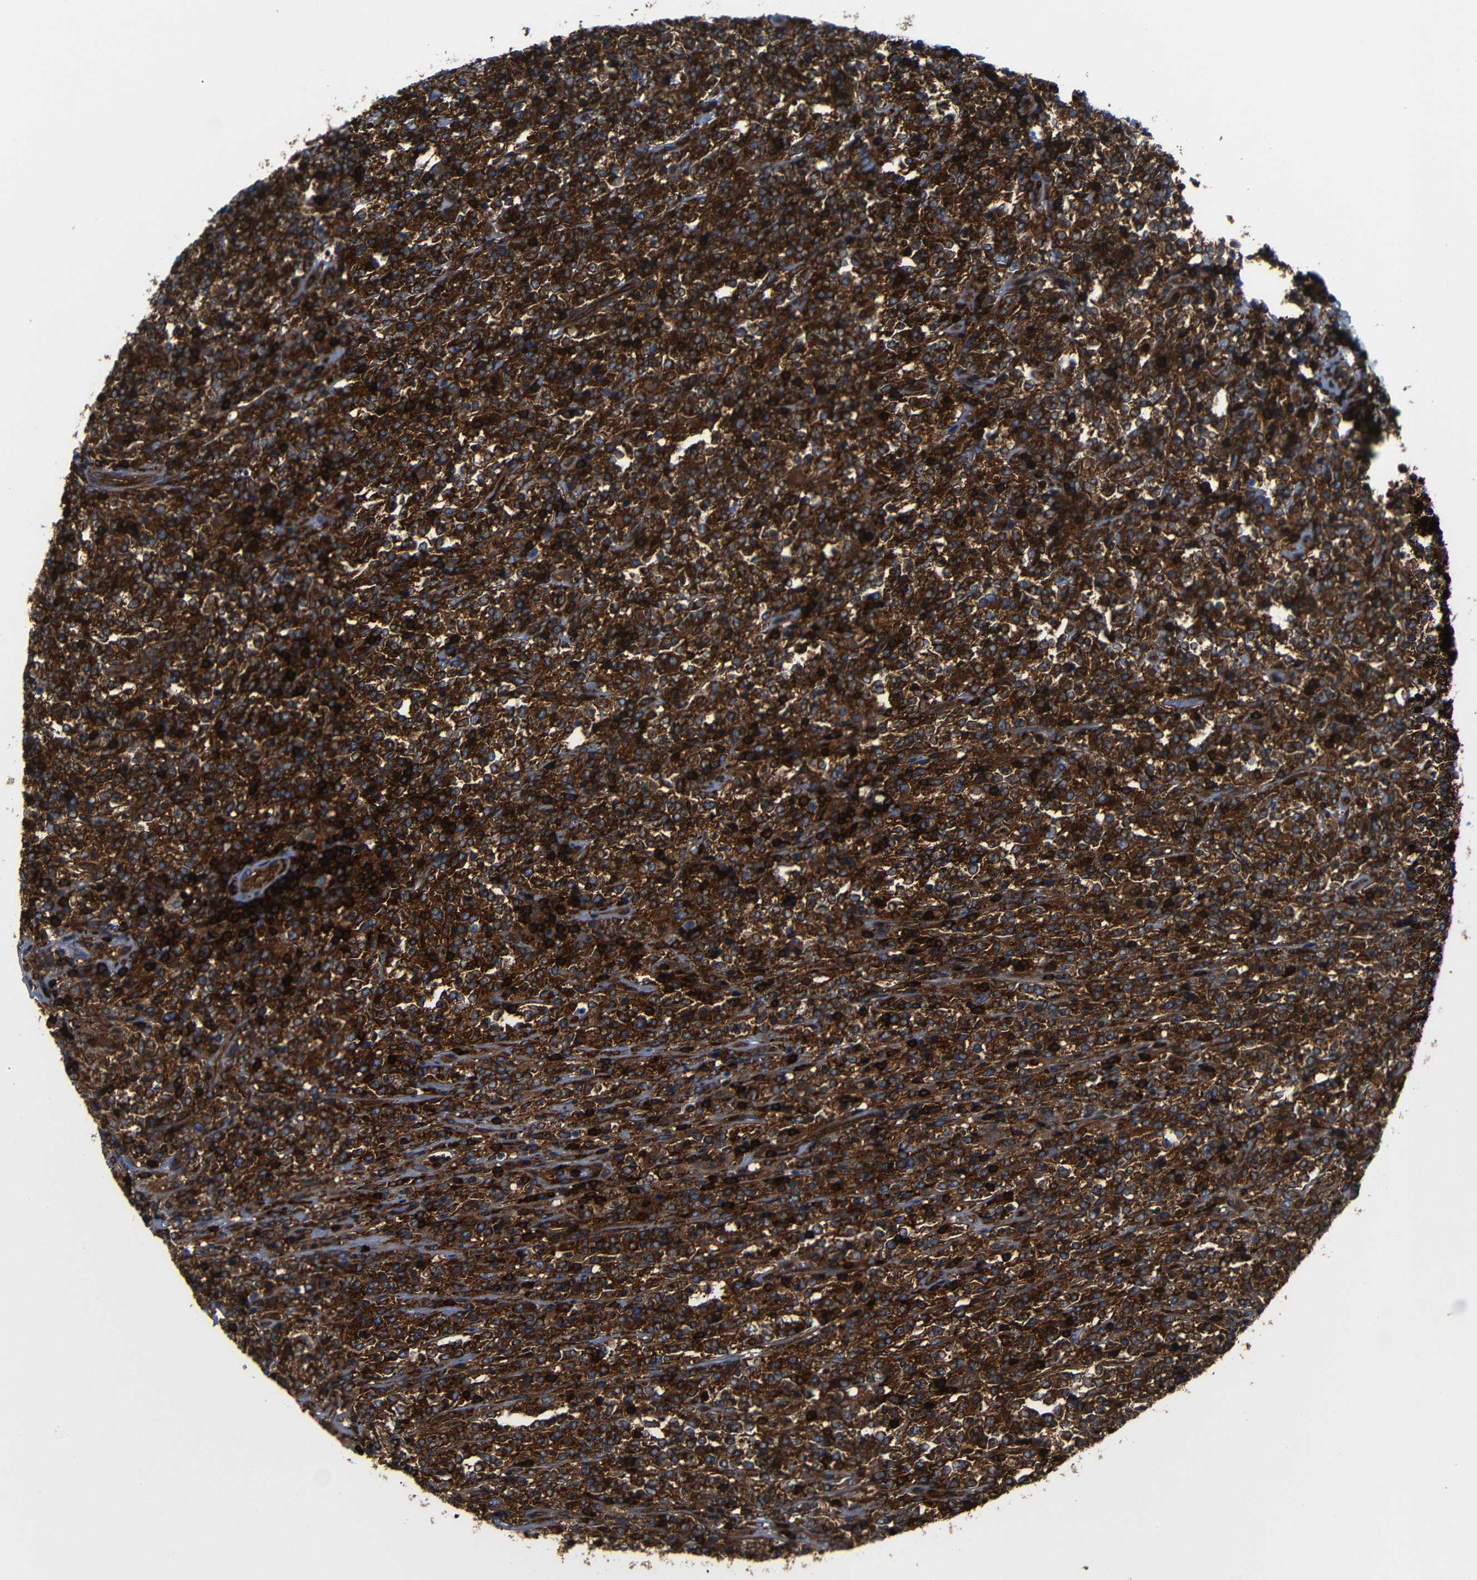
{"staining": {"intensity": "strong", "quantity": ">75%", "location": "cytoplasmic/membranous"}, "tissue": "lymphoma", "cell_type": "Tumor cells", "image_type": "cancer", "snomed": [{"axis": "morphology", "description": "Malignant lymphoma, non-Hodgkin's type, High grade"}, {"axis": "topography", "description": "Soft tissue"}], "caption": "IHC staining of lymphoma, which displays high levels of strong cytoplasmic/membranous staining in approximately >75% of tumor cells indicating strong cytoplasmic/membranous protein expression. The staining was performed using DAB (3,3'-diaminobenzidine) (brown) for protein detection and nuclei were counterstained in hematoxylin (blue).", "gene": "ARHGEF1", "patient": {"sex": "male", "age": 18}}